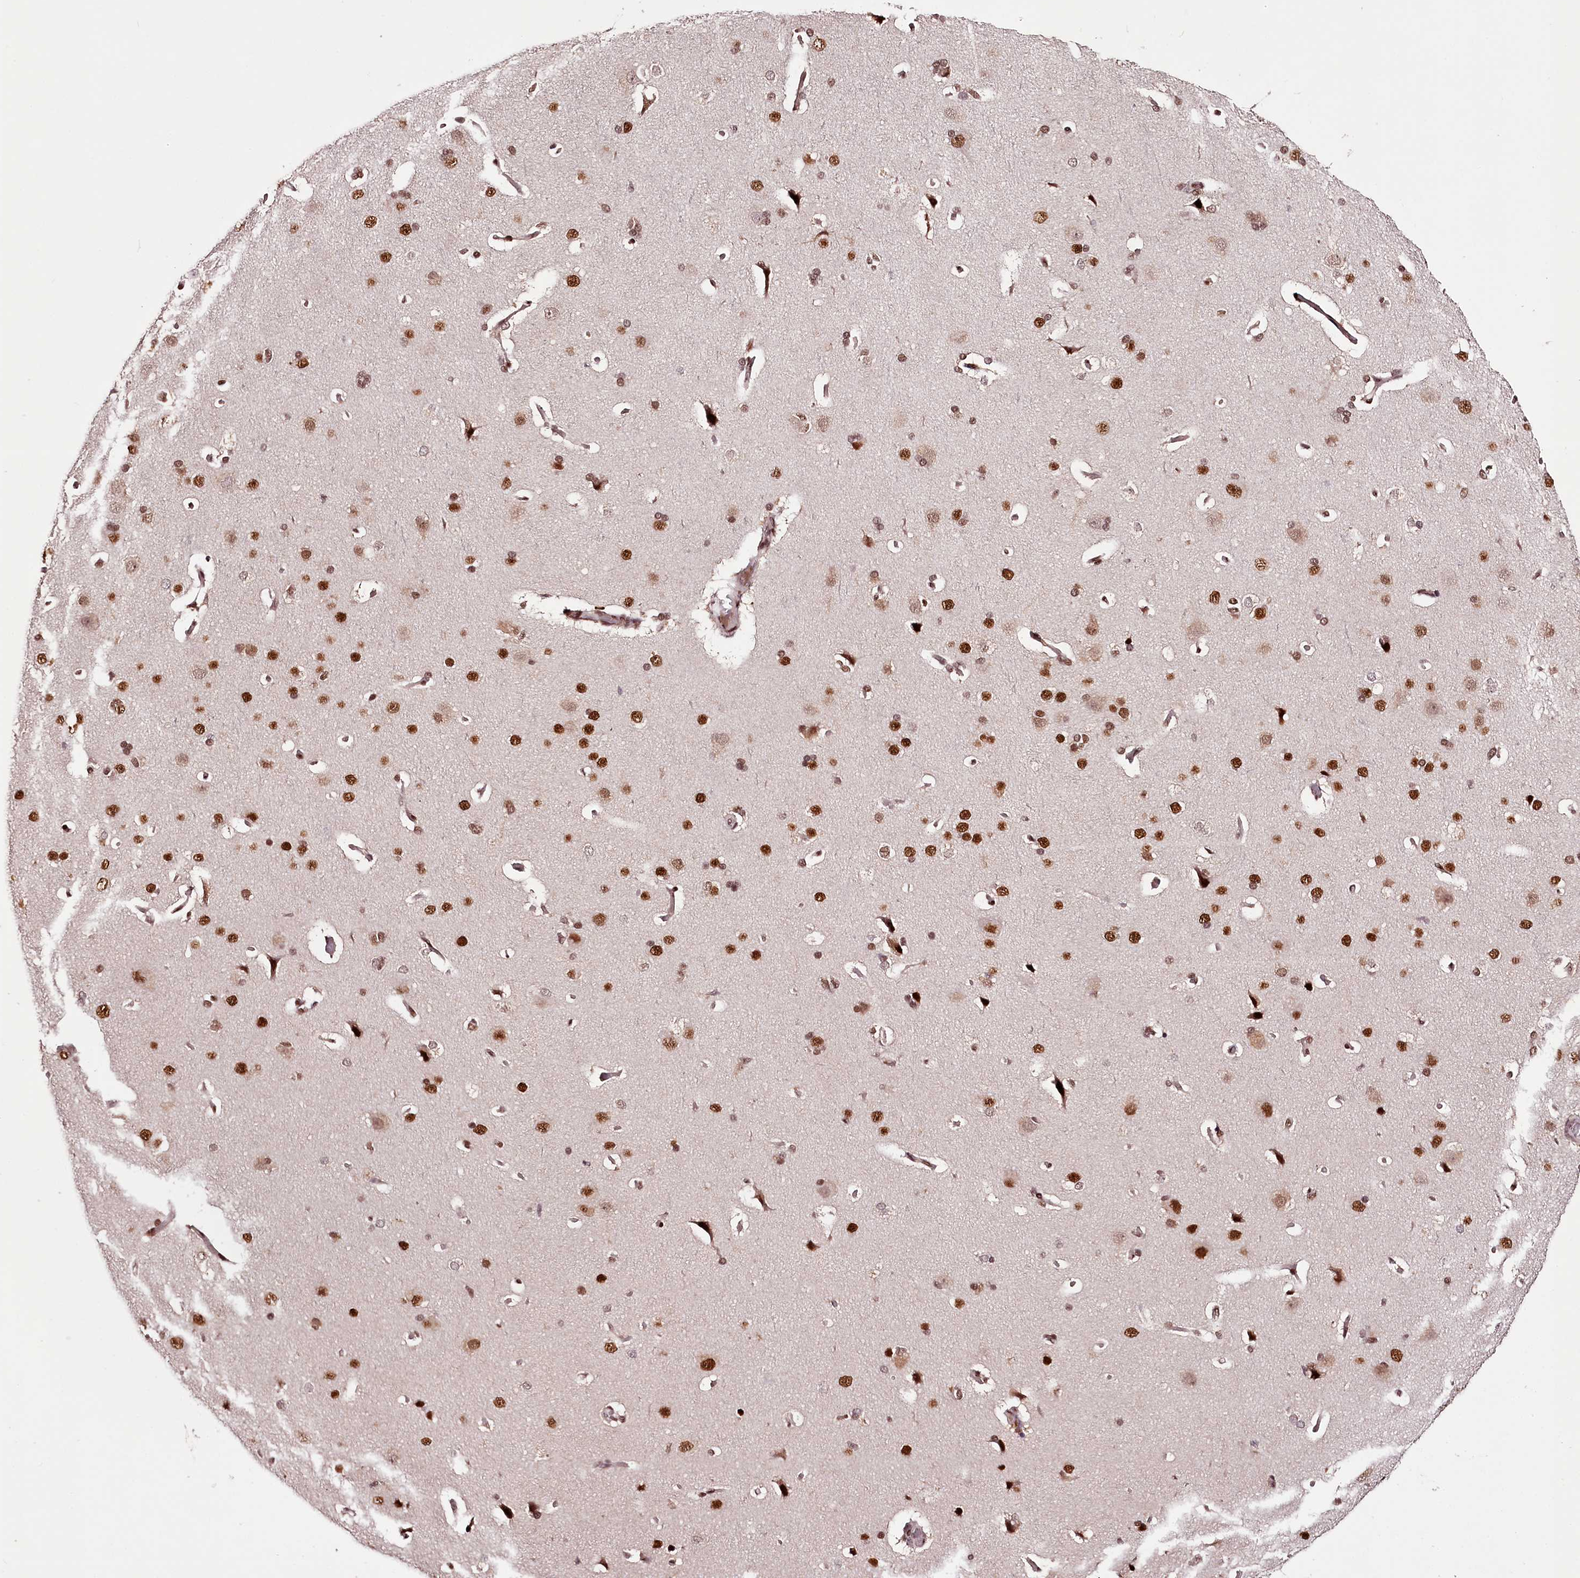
{"staining": {"intensity": "moderate", "quantity": ">75%", "location": "nuclear"}, "tissue": "cerebral cortex", "cell_type": "Endothelial cells", "image_type": "normal", "snomed": [{"axis": "morphology", "description": "Normal tissue, NOS"}, {"axis": "topography", "description": "Cerebral cortex"}], "caption": "Immunohistochemistry (DAB) staining of normal cerebral cortex demonstrates moderate nuclear protein expression in approximately >75% of endothelial cells.", "gene": "TTC33", "patient": {"sex": "male", "age": 62}}